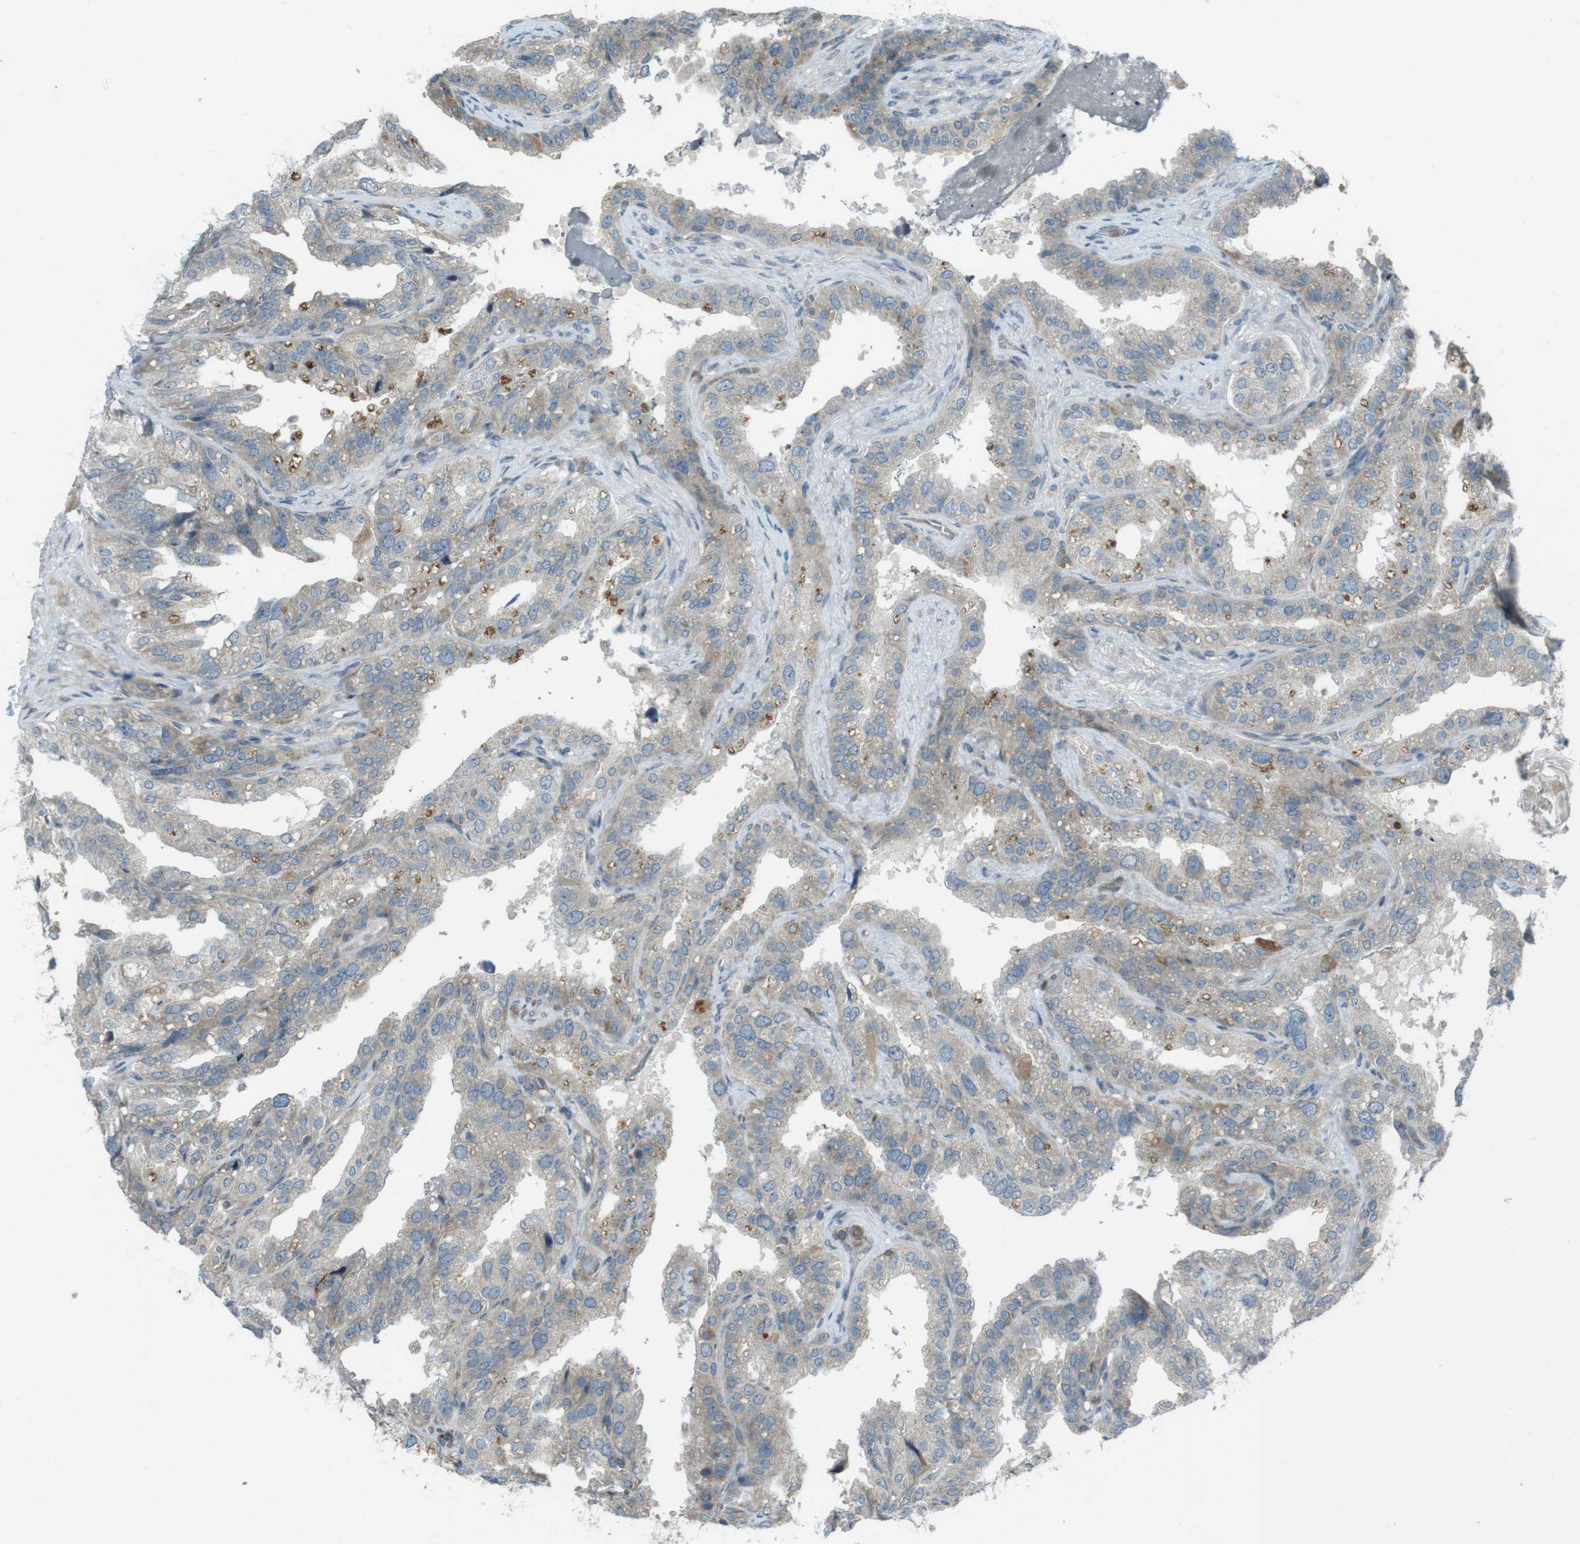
{"staining": {"intensity": "weak", "quantity": "25%-75%", "location": "cytoplasmic/membranous"}, "tissue": "seminal vesicle", "cell_type": "Glandular cells", "image_type": "normal", "snomed": [{"axis": "morphology", "description": "Normal tissue, NOS"}, {"axis": "topography", "description": "Seminal veicle"}], "caption": "Seminal vesicle stained for a protein reveals weak cytoplasmic/membranous positivity in glandular cells. The staining was performed using DAB (3,3'-diaminobenzidine) to visualize the protein expression in brown, while the nuclei were stained in blue with hematoxylin (Magnification: 20x).", "gene": "ZYX", "patient": {"sex": "male", "age": 68}}